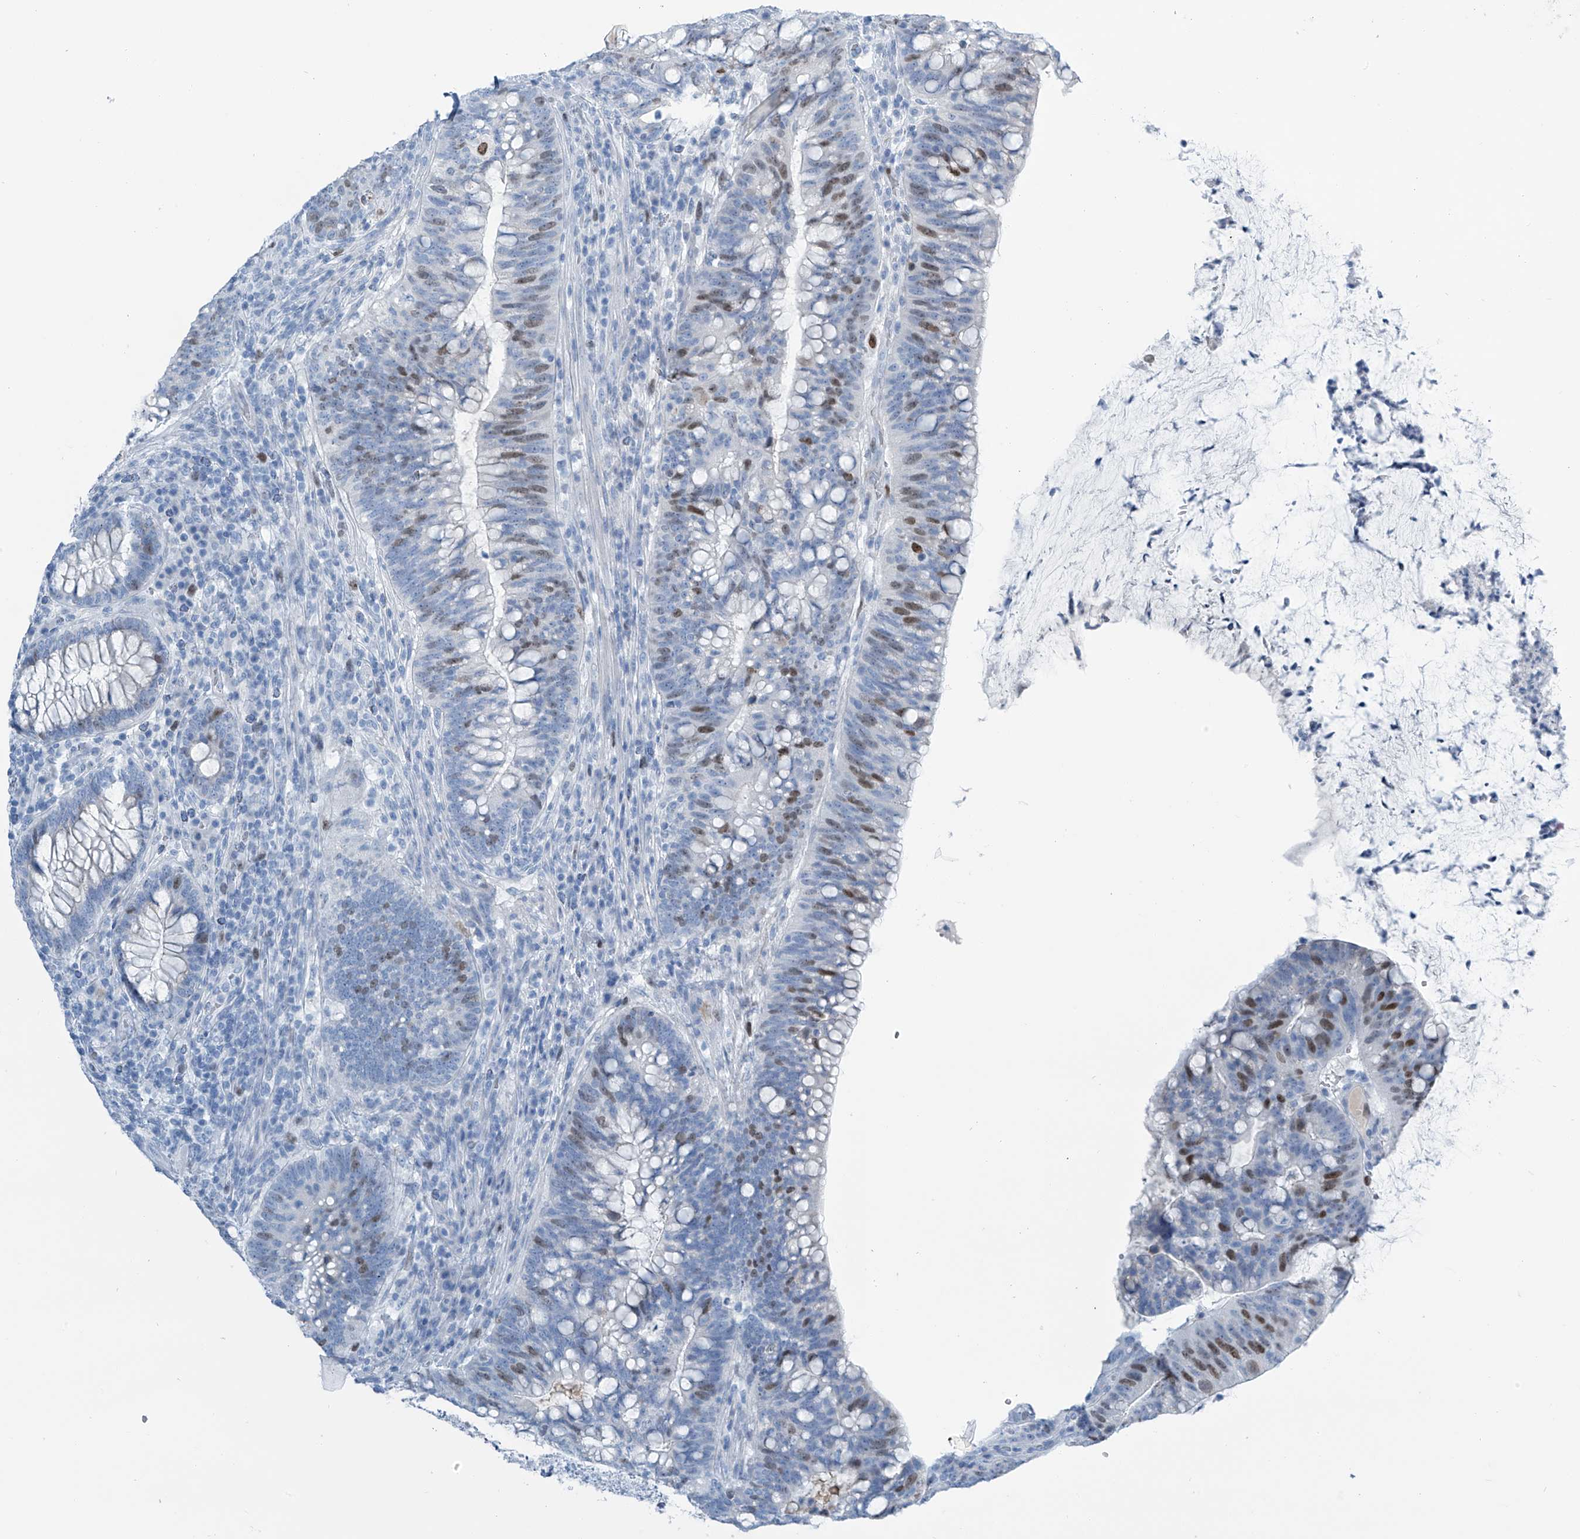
{"staining": {"intensity": "moderate", "quantity": "<25%", "location": "nuclear"}, "tissue": "colorectal cancer", "cell_type": "Tumor cells", "image_type": "cancer", "snomed": [{"axis": "morphology", "description": "Adenocarcinoma, NOS"}, {"axis": "topography", "description": "Colon"}], "caption": "A histopathology image of colorectal cancer stained for a protein displays moderate nuclear brown staining in tumor cells.", "gene": "SGO2", "patient": {"sex": "female", "age": 66}}